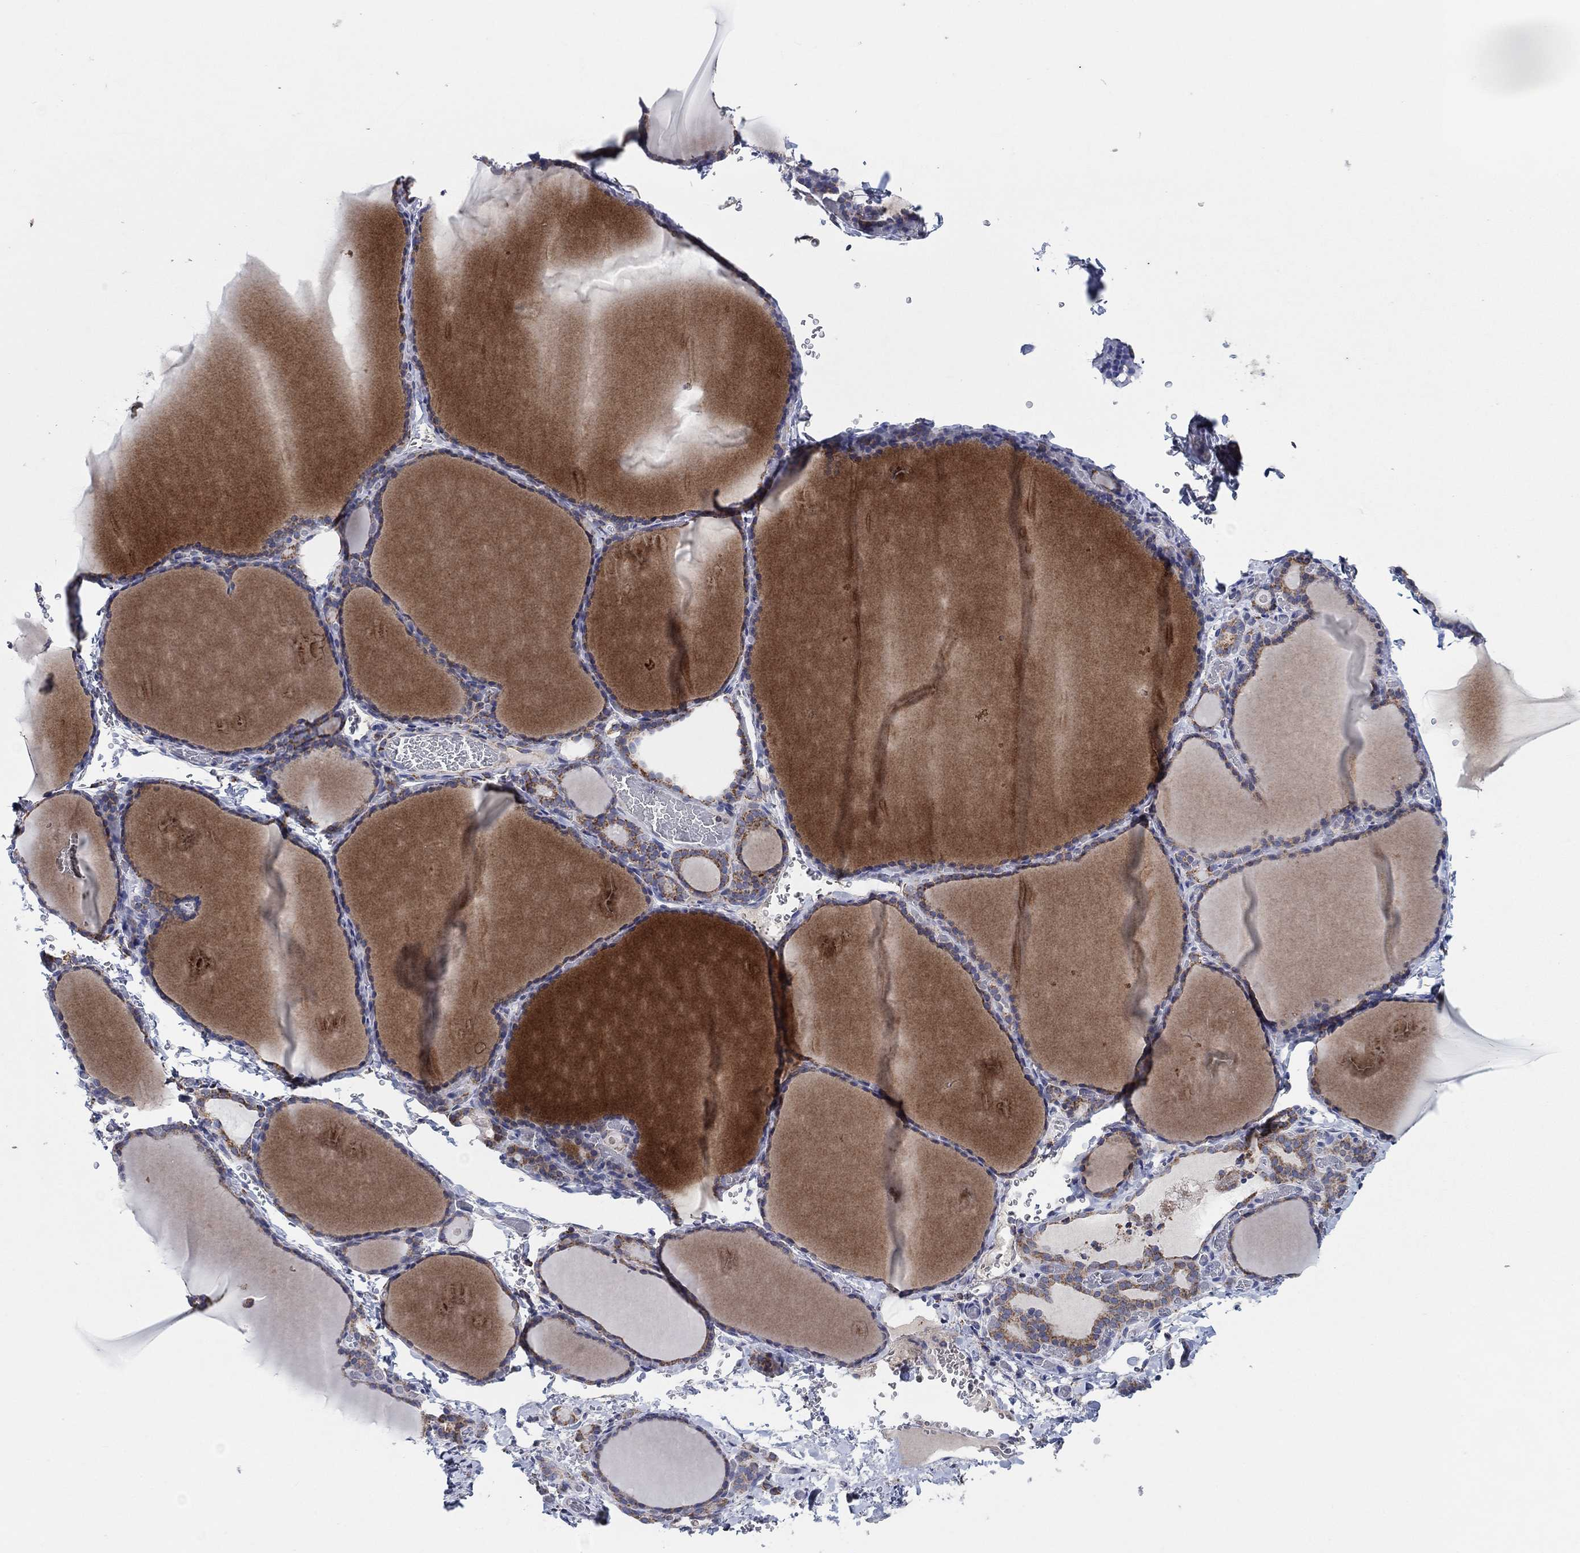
{"staining": {"intensity": "moderate", "quantity": ">75%", "location": "cytoplasmic/membranous"}, "tissue": "thyroid gland", "cell_type": "Glandular cells", "image_type": "normal", "snomed": [{"axis": "morphology", "description": "Normal tissue, NOS"}, {"axis": "morphology", "description": "Hyperplasia, NOS"}, {"axis": "topography", "description": "Thyroid gland"}], "caption": "Immunohistochemistry (IHC) (DAB) staining of normal human thyroid gland reveals moderate cytoplasmic/membranous protein positivity in approximately >75% of glandular cells. The protein of interest is stained brown, and the nuclei are stained in blue (DAB IHC with brightfield microscopy, high magnification).", "gene": "C9orf85", "patient": {"sex": "female", "age": 27}}